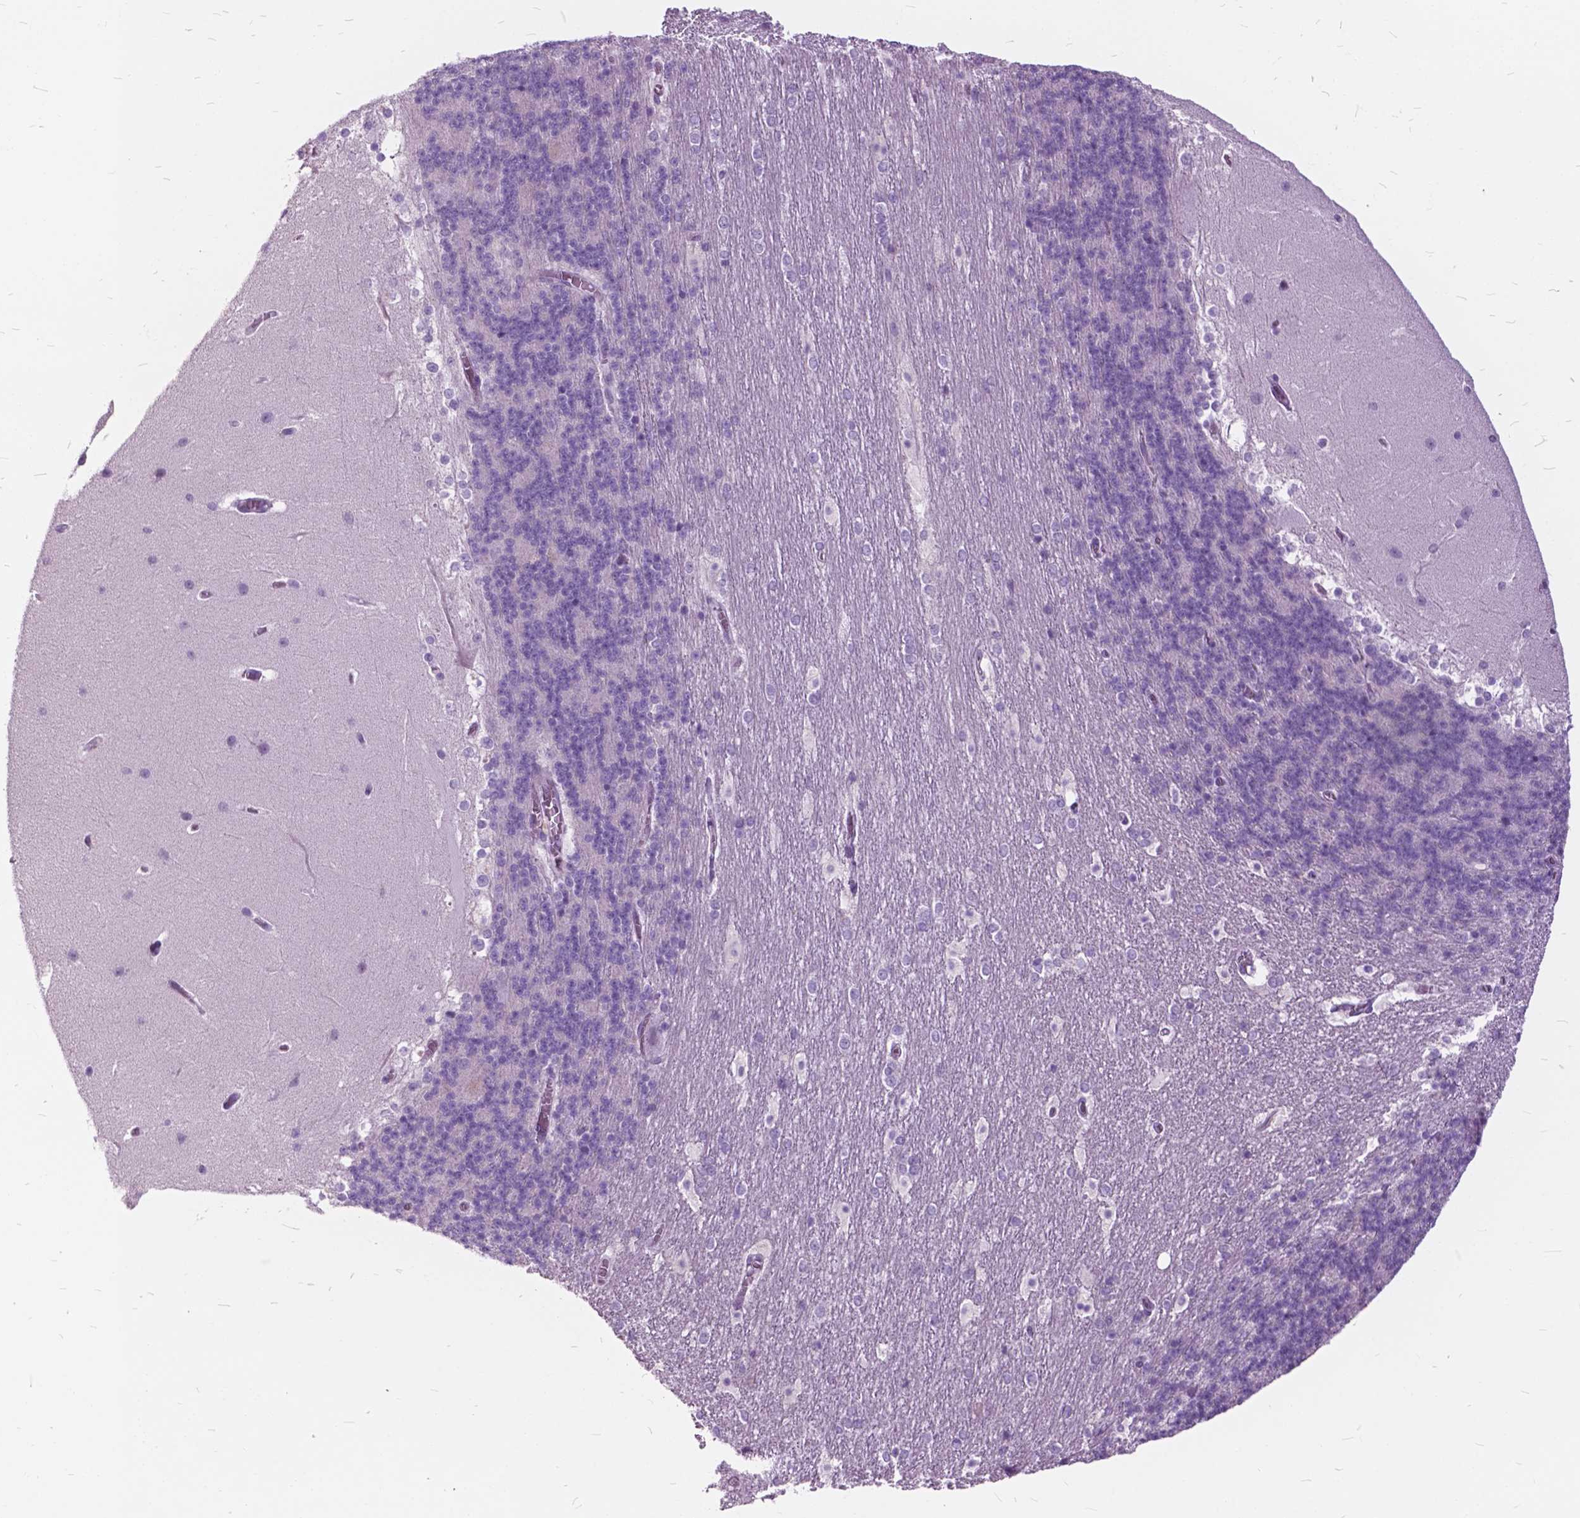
{"staining": {"intensity": "negative", "quantity": "none", "location": "none"}, "tissue": "cerebellum", "cell_type": "Cells in granular layer", "image_type": "normal", "snomed": [{"axis": "morphology", "description": "Normal tissue, NOS"}, {"axis": "topography", "description": "Cerebellum"}], "caption": "There is no significant staining in cells in granular layer of cerebellum. (Brightfield microscopy of DAB immunohistochemistry at high magnification).", "gene": "SP140", "patient": {"sex": "female", "age": 19}}